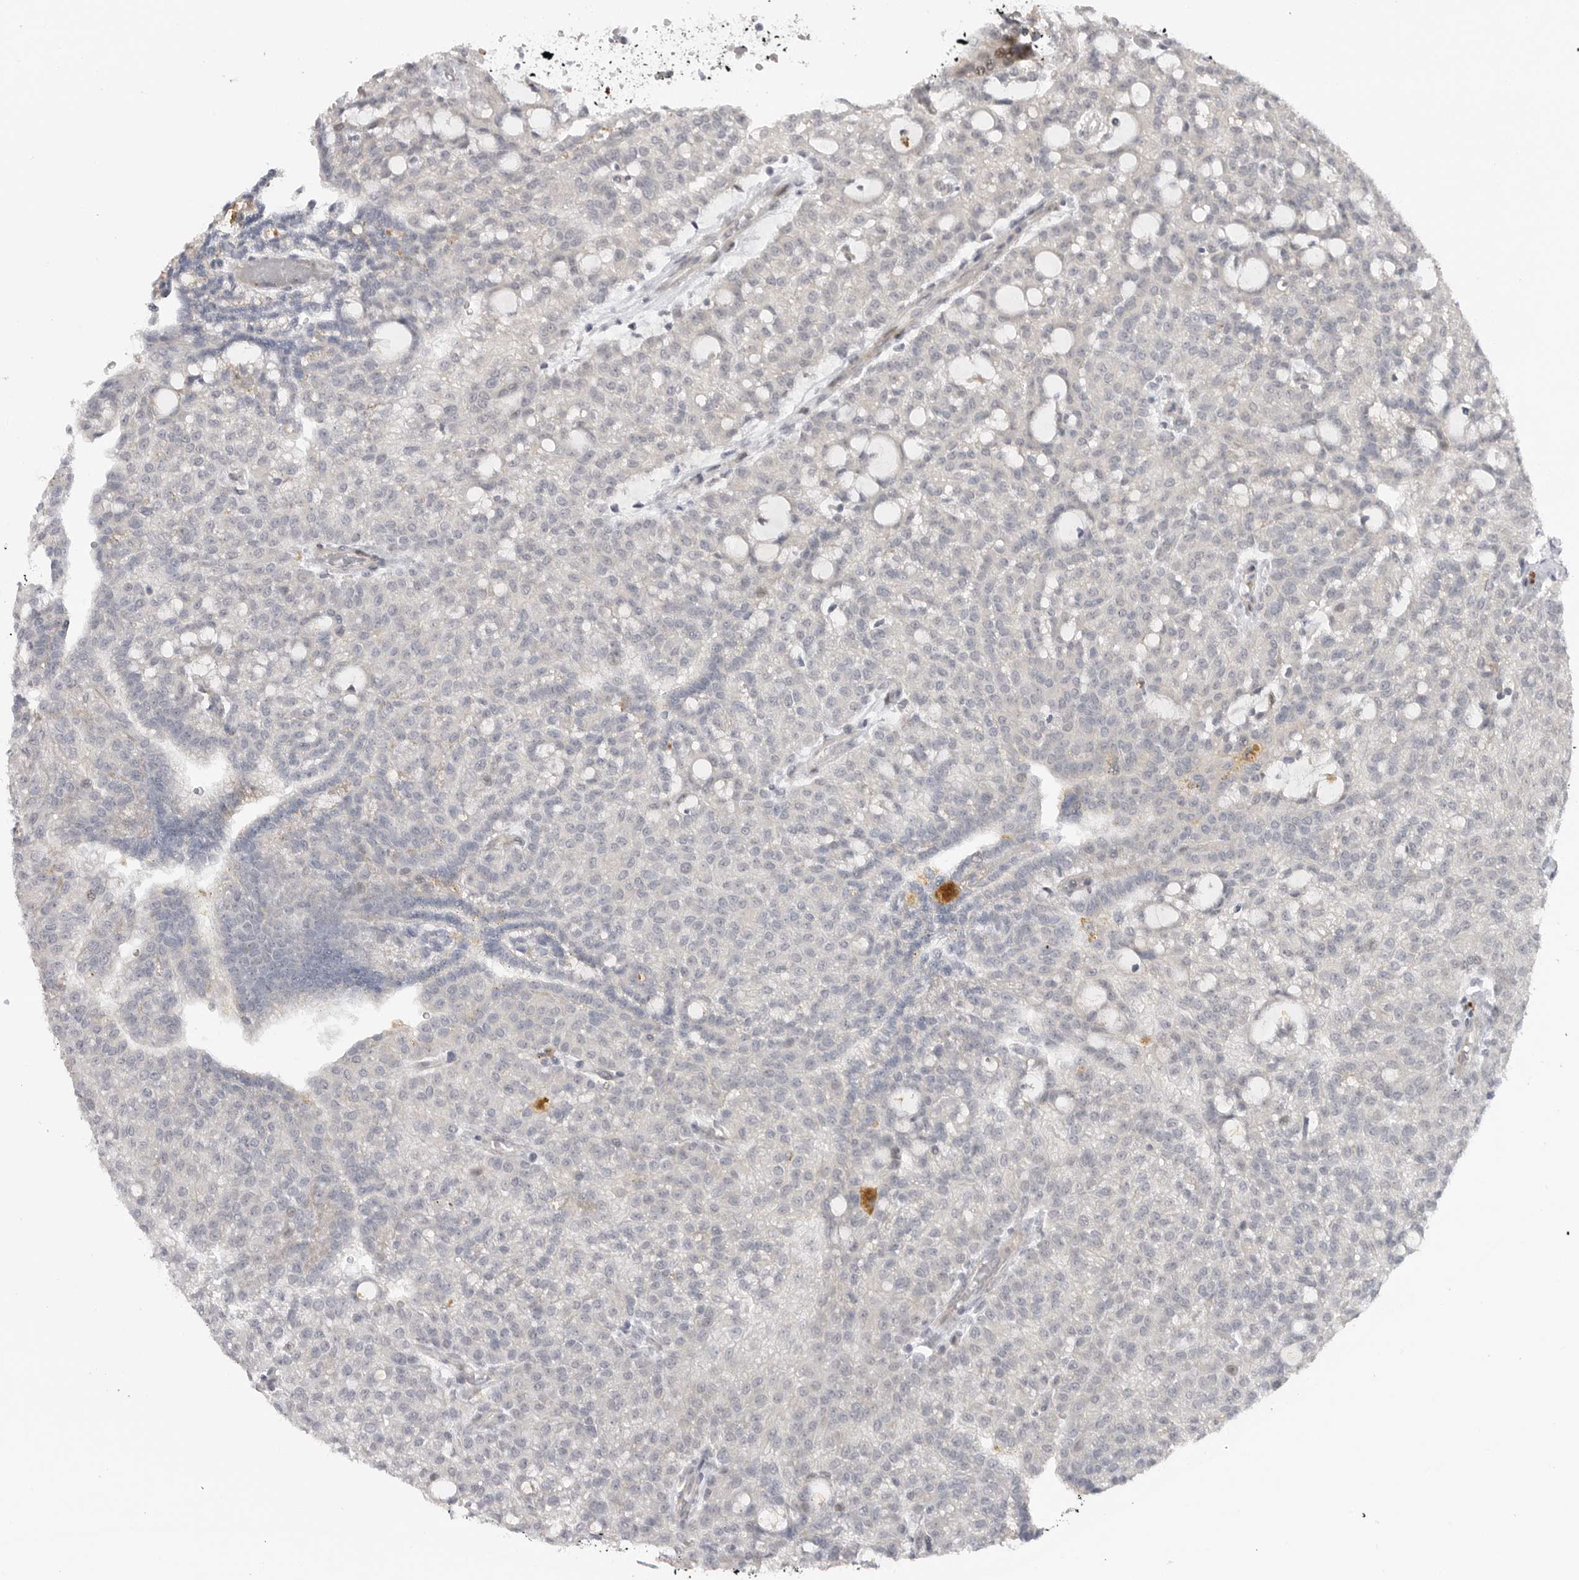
{"staining": {"intensity": "negative", "quantity": "none", "location": "none"}, "tissue": "renal cancer", "cell_type": "Tumor cells", "image_type": "cancer", "snomed": [{"axis": "morphology", "description": "Adenocarcinoma, NOS"}, {"axis": "topography", "description": "Kidney"}], "caption": "The immunohistochemistry (IHC) image has no significant expression in tumor cells of renal adenocarcinoma tissue.", "gene": "GGT6", "patient": {"sex": "male", "age": 63}}